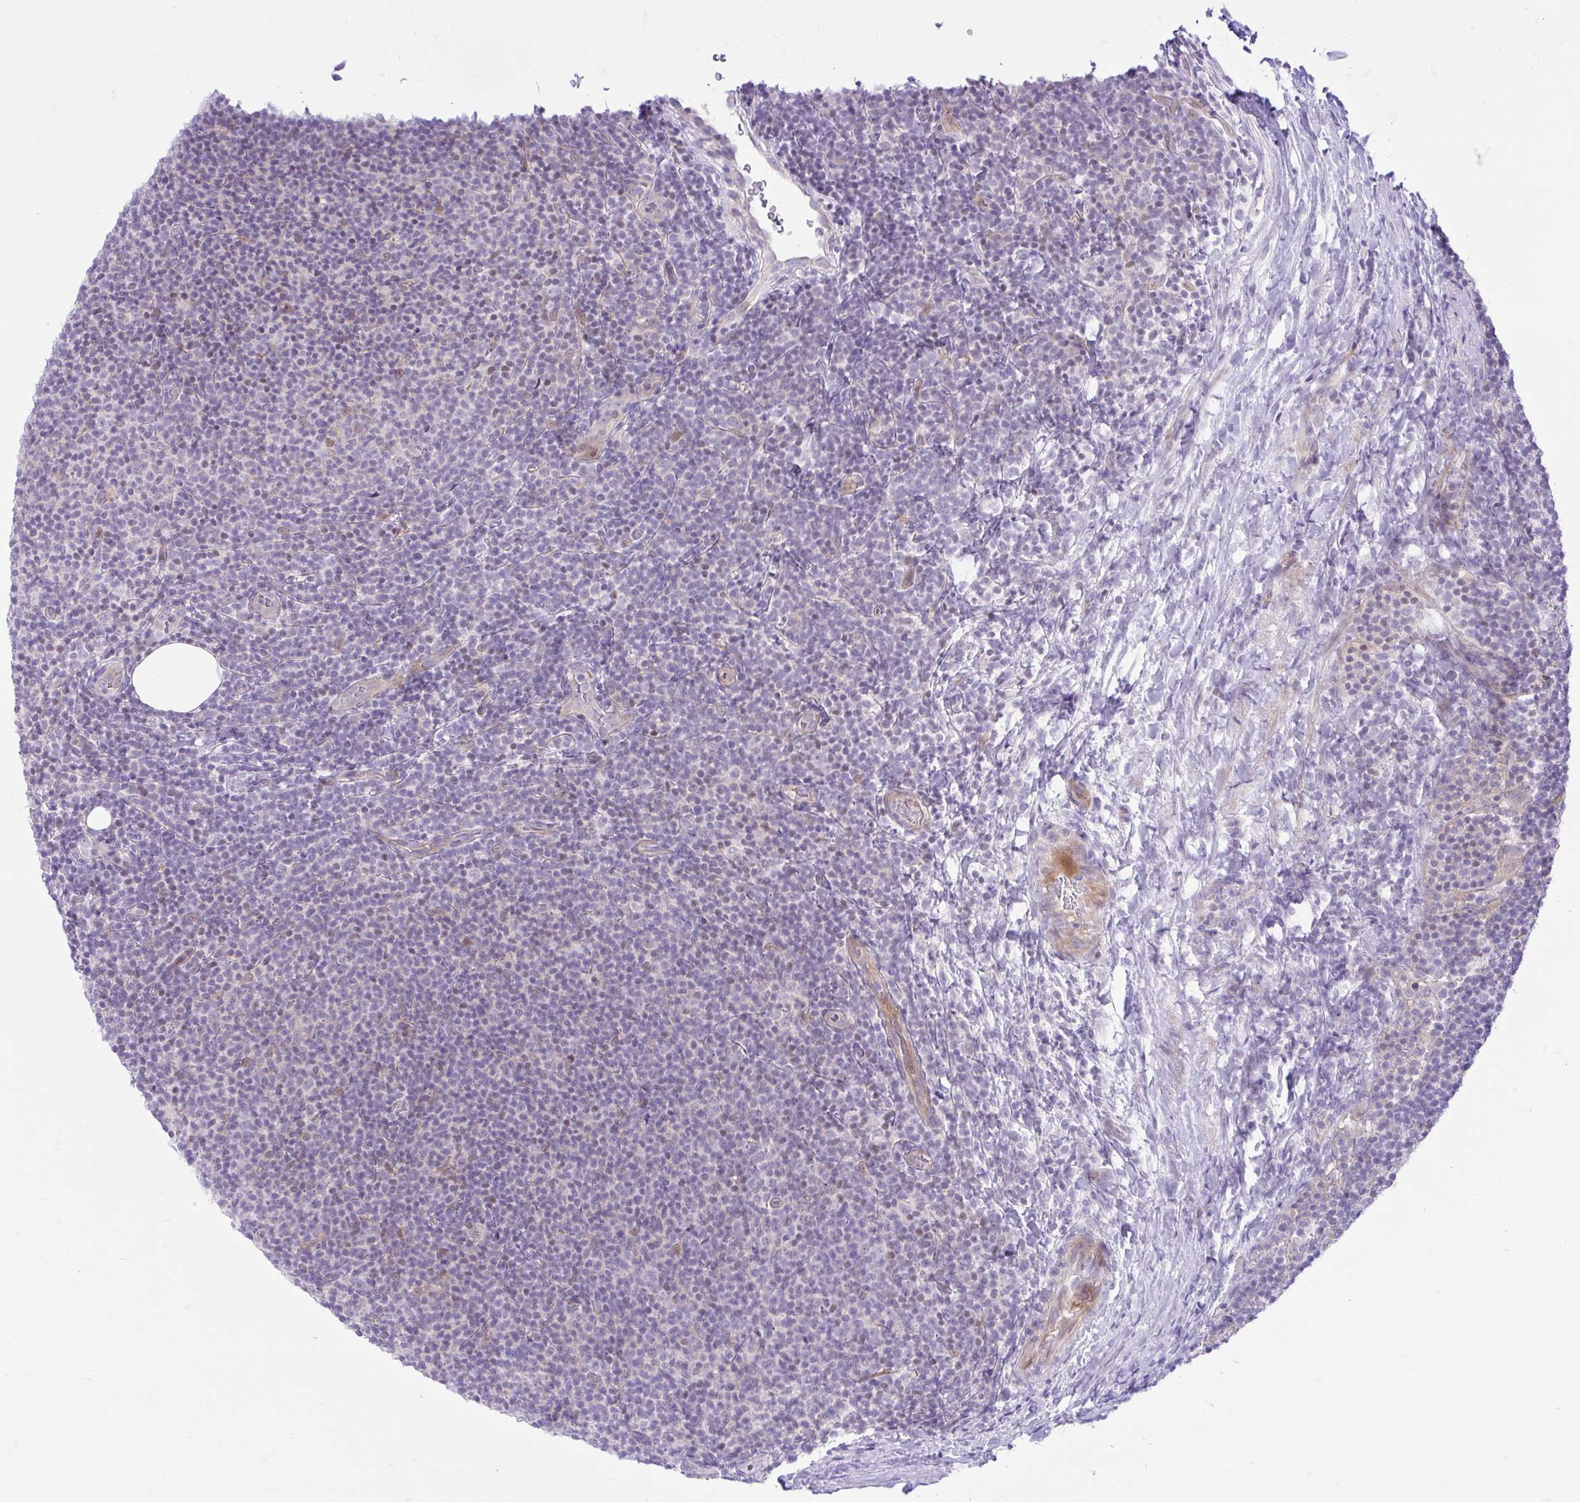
{"staining": {"intensity": "negative", "quantity": "none", "location": "none"}, "tissue": "lymphoma", "cell_type": "Tumor cells", "image_type": "cancer", "snomed": [{"axis": "morphology", "description": "Malignant lymphoma, non-Hodgkin's type, Low grade"}, {"axis": "topography", "description": "Lymph node"}], "caption": "An immunohistochemistry image of lymphoma is shown. There is no staining in tumor cells of lymphoma.", "gene": "ZNF101", "patient": {"sex": "male", "age": 66}}